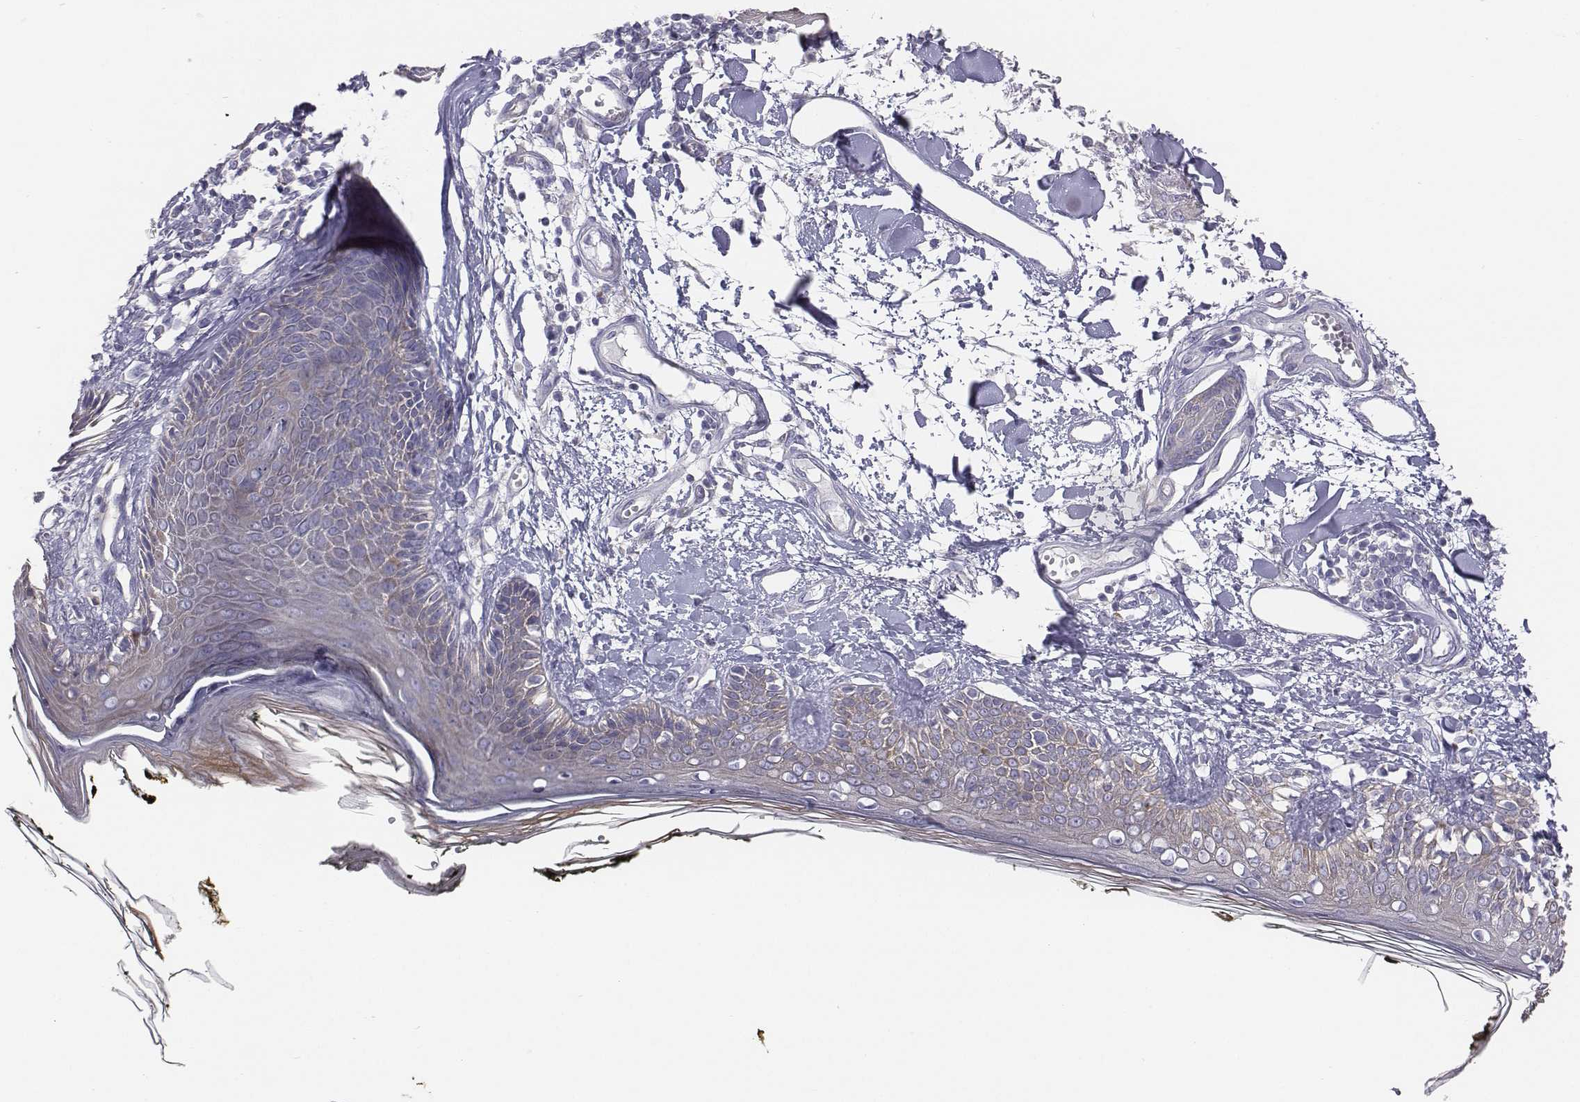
{"staining": {"intensity": "negative", "quantity": "none", "location": "none"}, "tissue": "skin", "cell_type": "Fibroblasts", "image_type": "normal", "snomed": [{"axis": "morphology", "description": "Normal tissue, NOS"}, {"axis": "topography", "description": "Skin"}], "caption": "A high-resolution photomicrograph shows immunohistochemistry staining of unremarkable skin, which displays no significant staining in fibroblasts.", "gene": "CHST14", "patient": {"sex": "male", "age": 76}}